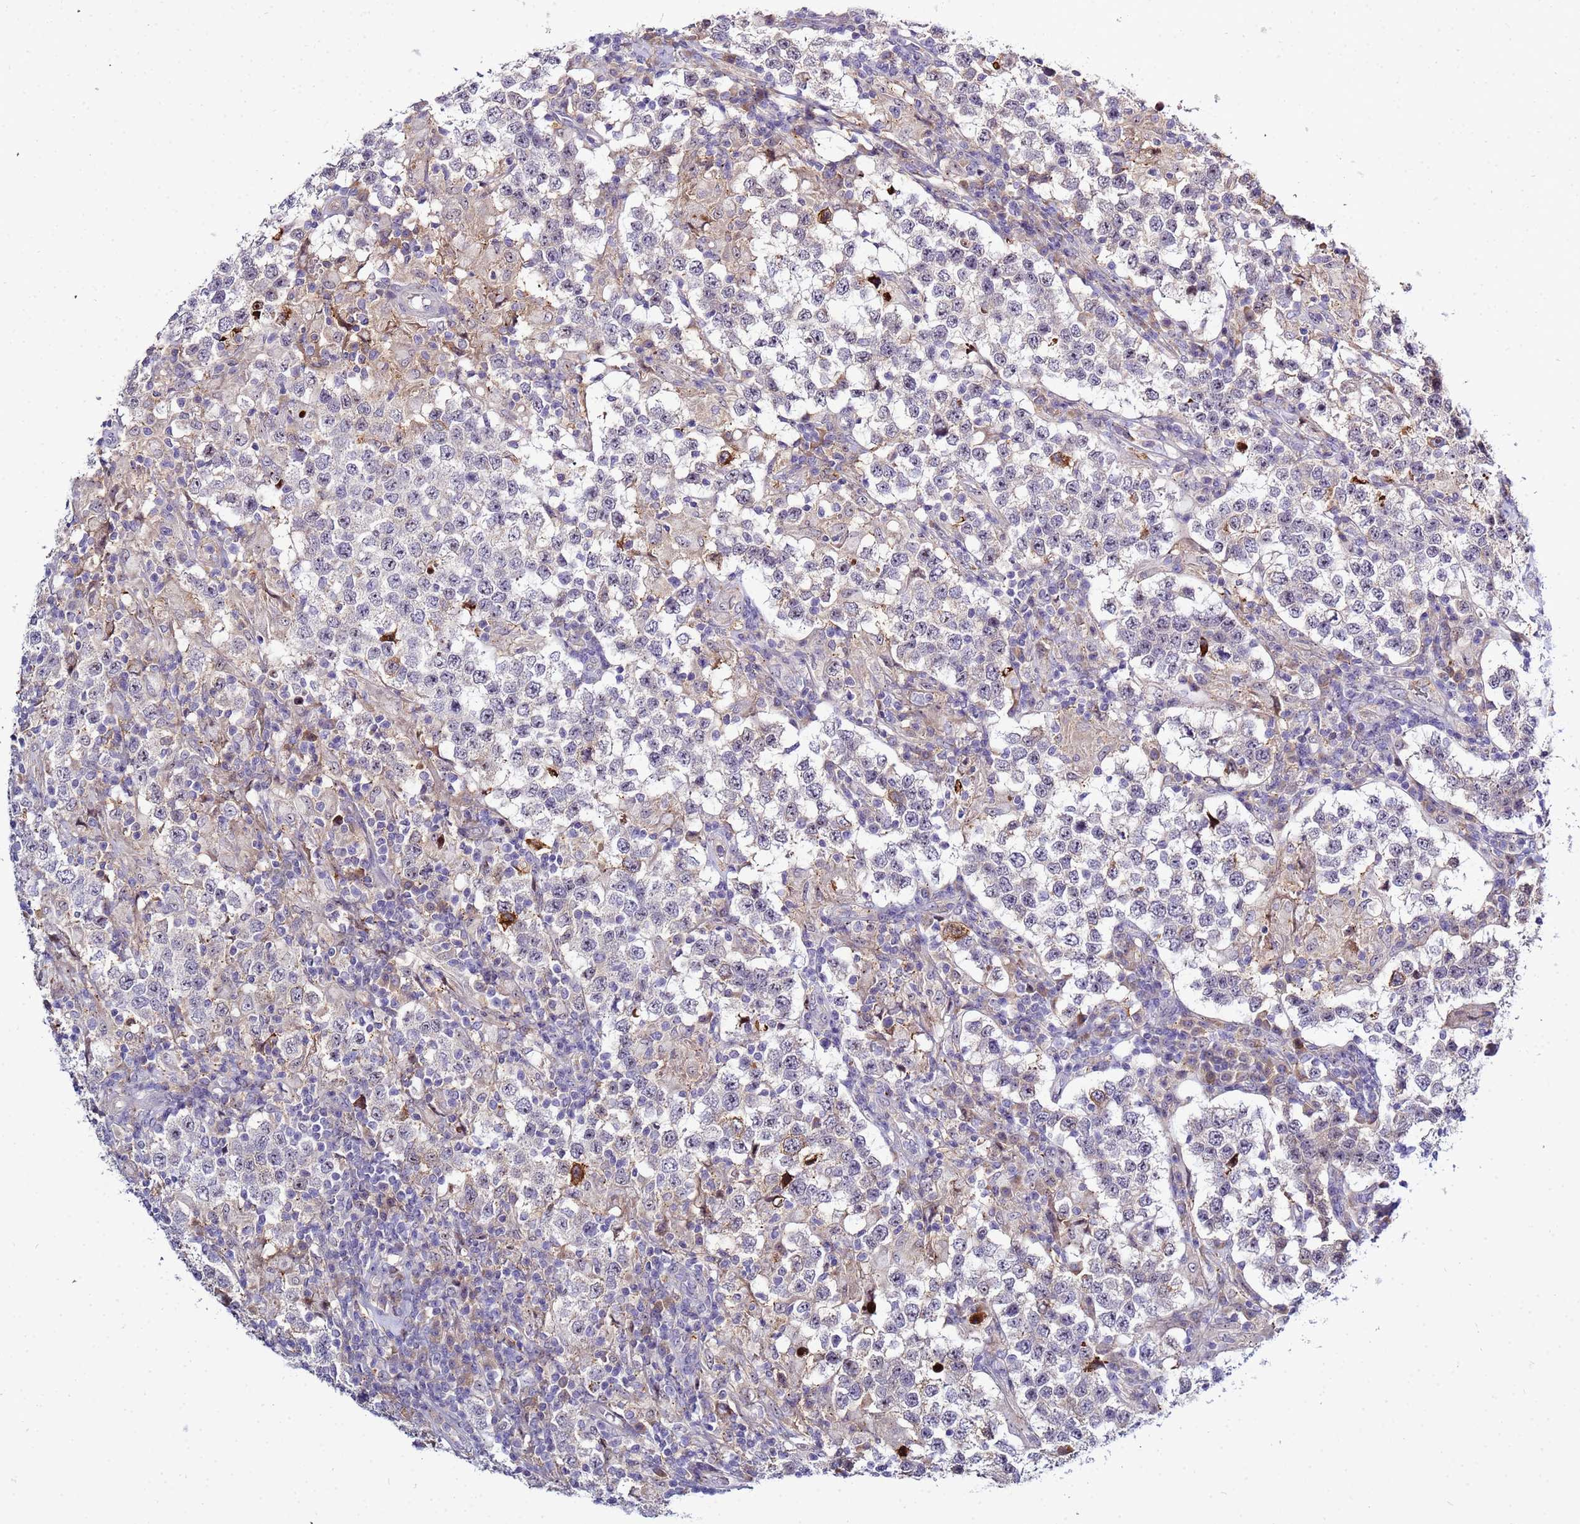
{"staining": {"intensity": "negative", "quantity": "none", "location": "none"}, "tissue": "testis cancer", "cell_type": "Tumor cells", "image_type": "cancer", "snomed": [{"axis": "morphology", "description": "Seminoma, NOS"}, {"axis": "morphology", "description": "Carcinoma, Embryonal, NOS"}, {"axis": "topography", "description": "Testis"}], "caption": "Micrograph shows no significant protein staining in tumor cells of embryonal carcinoma (testis).", "gene": "NOL8", "patient": {"sex": "male", "age": 41}}